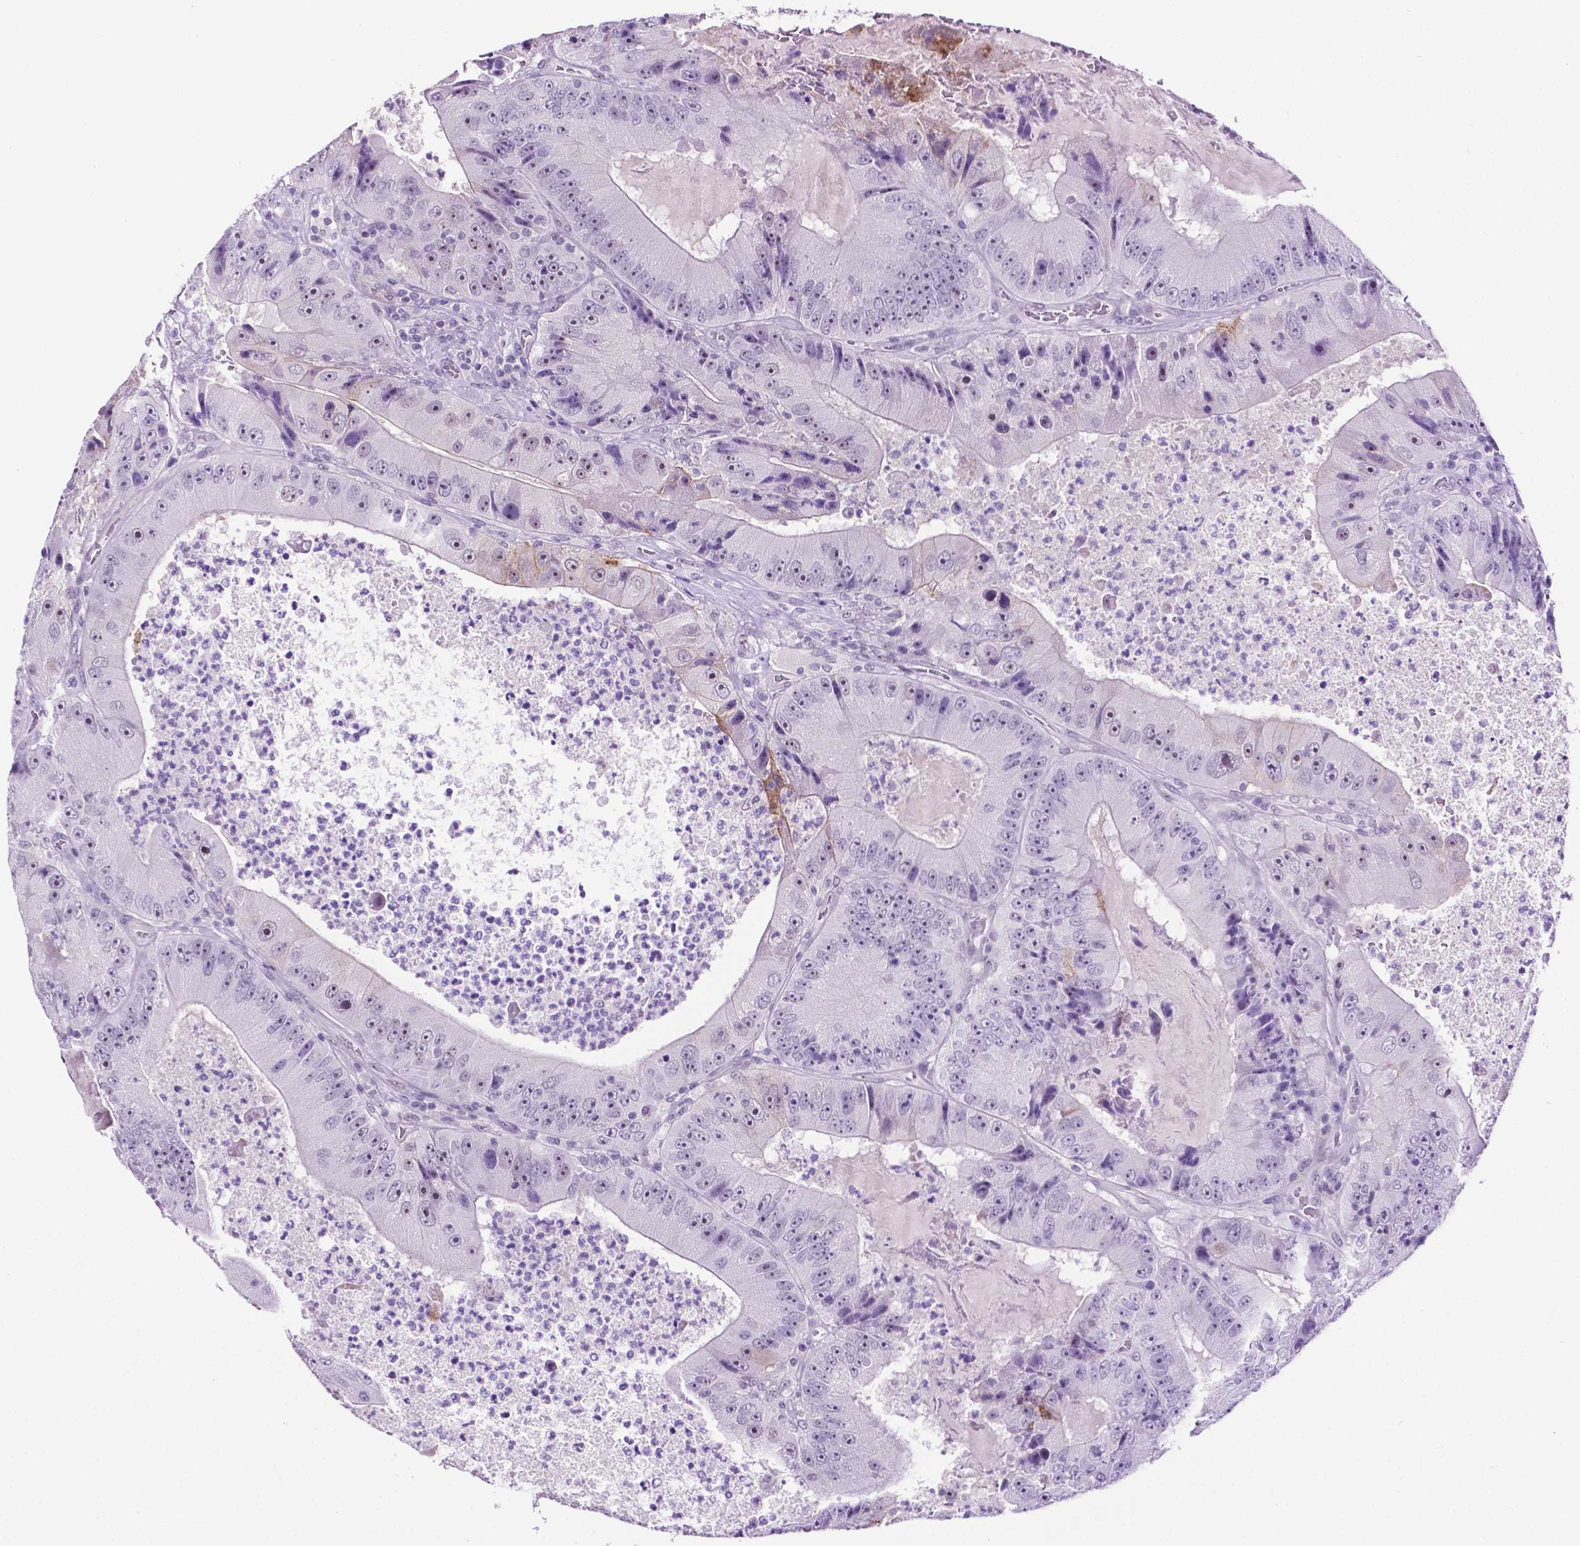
{"staining": {"intensity": "weak", "quantity": "<25%", "location": "cytoplasmic/membranous"}, "tissue": "colorectal cancer", "cell_type": "Tumor cells", "image_type": "cancer", "snomed": [{"axis": "morphology", "description": "Adenocarcinoma, NOS"}, {"axis": "topography", "description": "Colon"}], "caption": "Tumor cells show no significant protein positivity in colorectal adenocarcinoma.", "gene": "TACSTD2", "patient": {"sex": "female", "age": 86}}